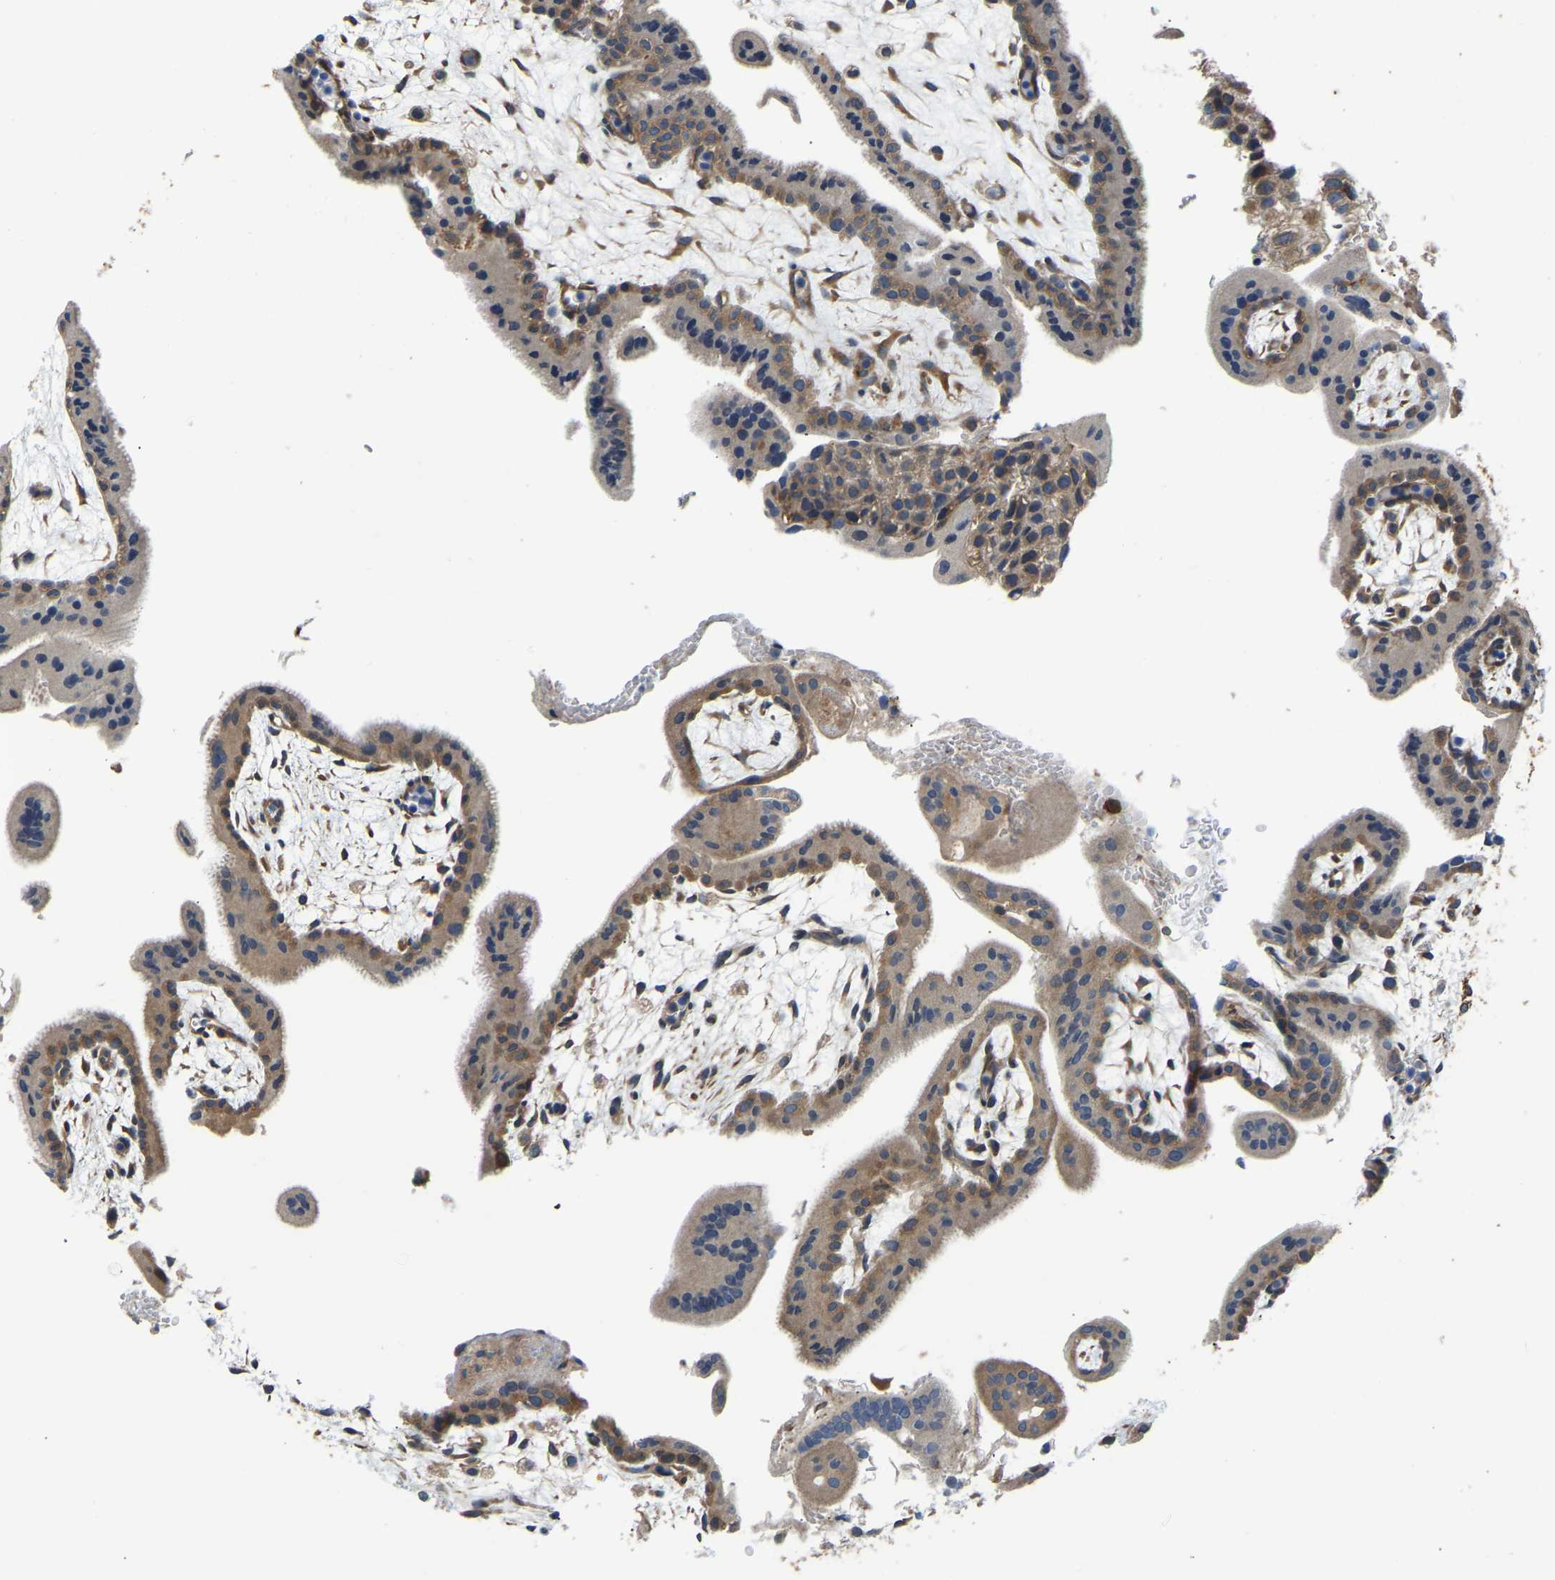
{"staining": {"intensity": "strong", "quantity": ">75%", "location": "cytoplasmic/membranous"}, "tissue": "placenta", "cell_type": "Decidual cells", "image_type": "normal", "snomed": [{"axis": "morphology", "description": "Normal tissue, NOS"}, {"axis": "topography", "description": "Placenta"}], "caption": "An immunohistochemistry (IHC) photomicrograph of normal tissue is shown. Protein staining in brown highlights strong cytoplasmic/membranous positivity in placenta within decidual cells. The staining is performed using DAB (3,3'-diaminobenzidine) brown chromogen to label protein expression. The nuclei are counter-stained blue using hematoxylin.", "gene": "ARL6IP5", "patient": {"sex": "female", "age": 35}}